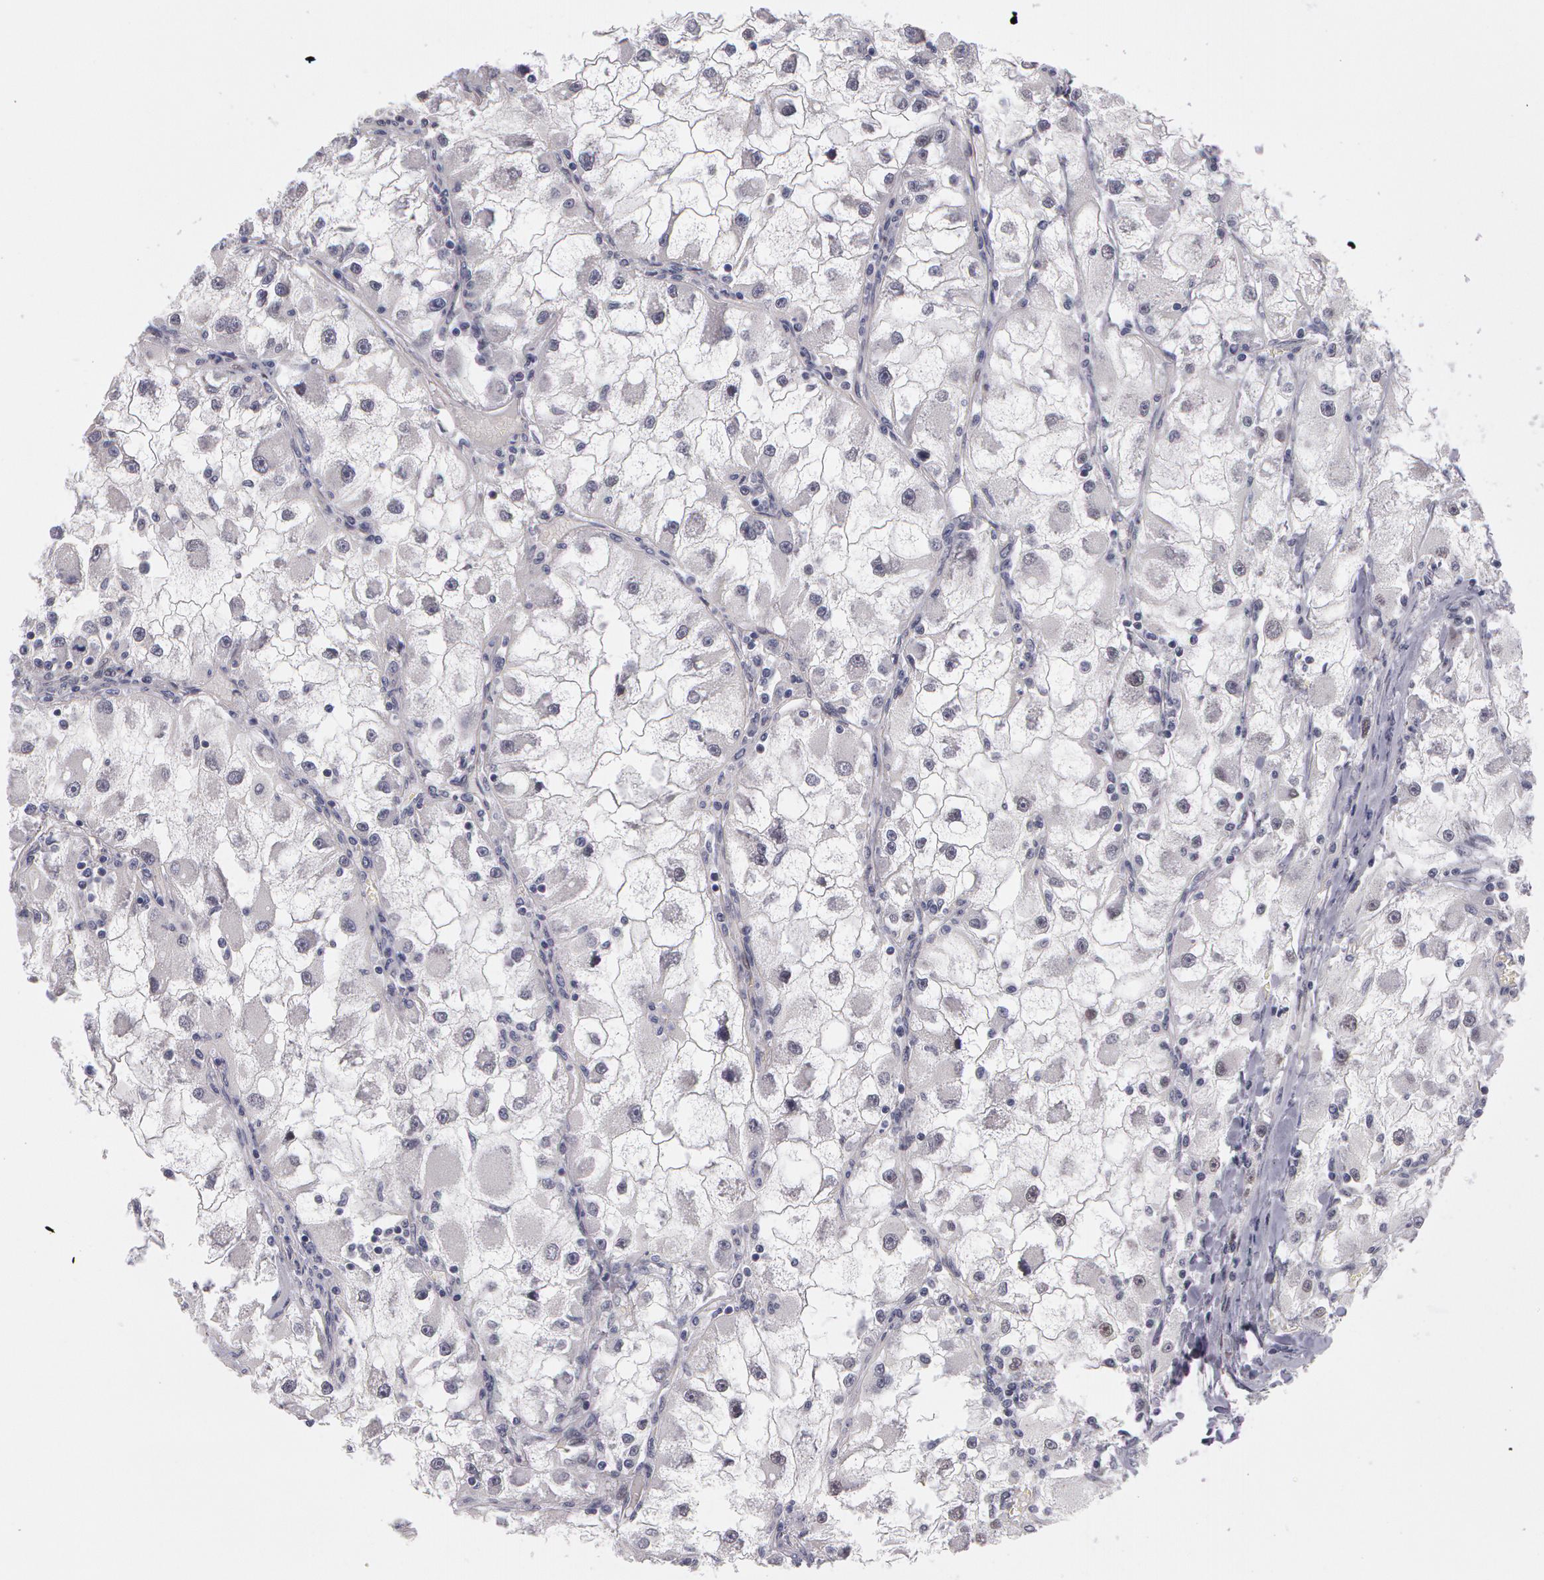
{"staining": {"intensity": "negative", "quantity": "none", "location": "none"}, "tissue": "renal cancer", "cell_type": "Tumor cells", "image_type": "cancer", "snomed": [{"axis": "morphology", "description": "Adenocarcinoma, NOS"}, {"axis": "topography", "description": "Kidney"}], "caption": "This is an IHC histopathology image of renal adenocarcinoma. There is no positivity in tumor cells.", "gene": "PRICKLE1", "patient": {"sex": "female", "age": 73}}